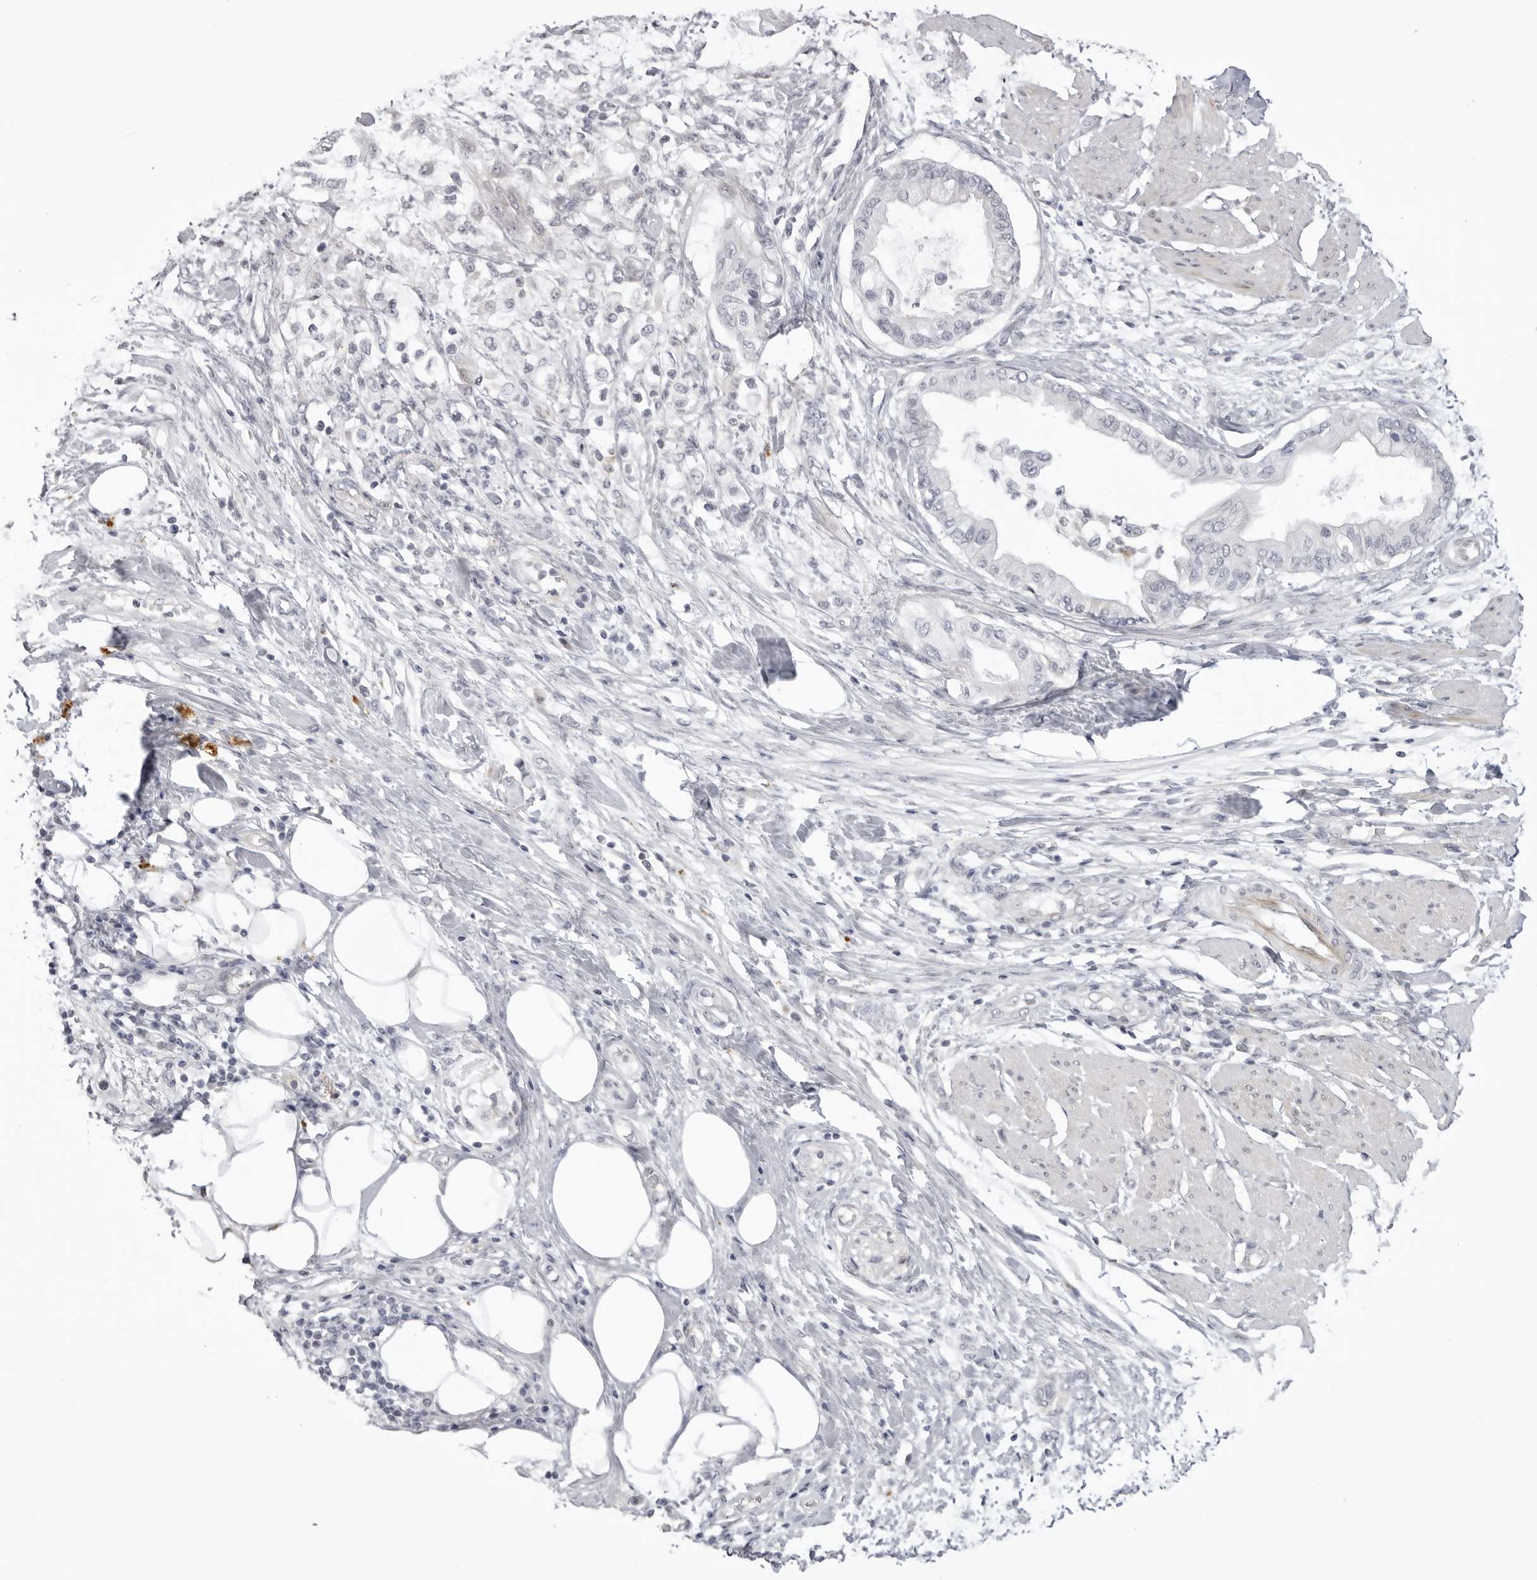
{"staining": {"intensity": "negative", "quantity": "none", "location": "none"}, "tissue": "pancreatic cancer", "cell_type": "Tumor cells", "image_type": "cancer", "snomed": [{"axis": "morphology", "description": "Normal tissue, NOS"}, {"axis": "morphology", "description": "Adenocarcinoma, NOS"}, {"axis": "topography", "description": "Pancreas"}, {"axis": "topography", "description": "Duodenum"}], "caption": "Immunohistochemistry (IHC) of pancreatic adenocarcinoma demonstrates no expression in tumor cells.", "gene": "SUGCT", "patient": {"sex": "female", "age": 60}}